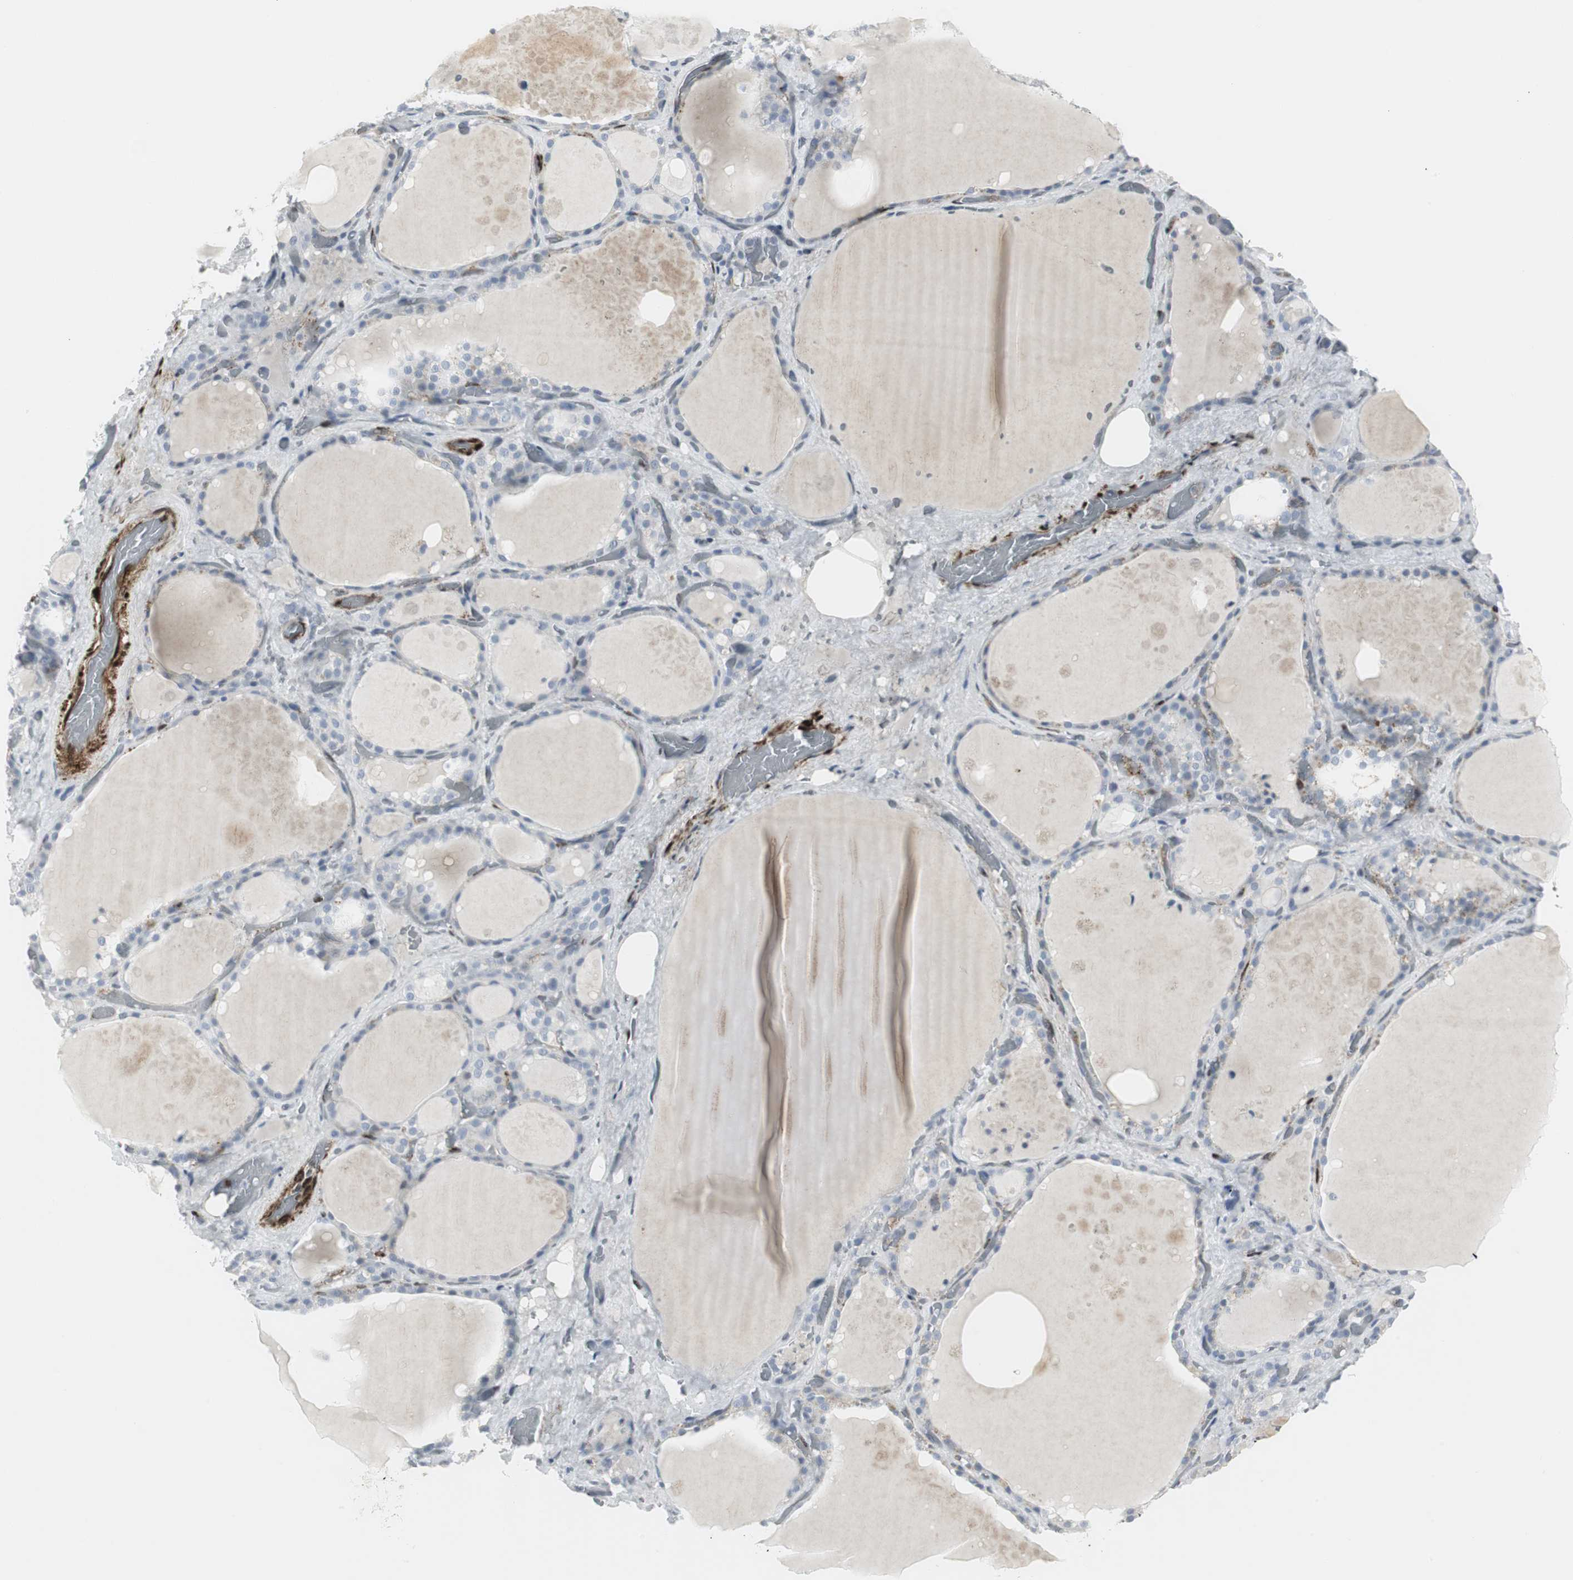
{"staining": {"intensity": "weak", "quantity": "<25%", "location": "cytoplasmic/membranous"}, "tissue": "thyroid gland", "cell_type": "Glandular cells", "image_type": "normal", "snomed": [{"axis": "morphology", "description": "Normal tissue, NOS"}, {"axis": "topography", "description": "Thyroid gland"}], "caption": "This is a histopathology image of immunohistochemistry (IHC) staining of unremarkable thyroid gland, which shows no staining in glandular cells.", "gene": "PPP1R14A", "patient": {"sex": "male", "age": 61}}